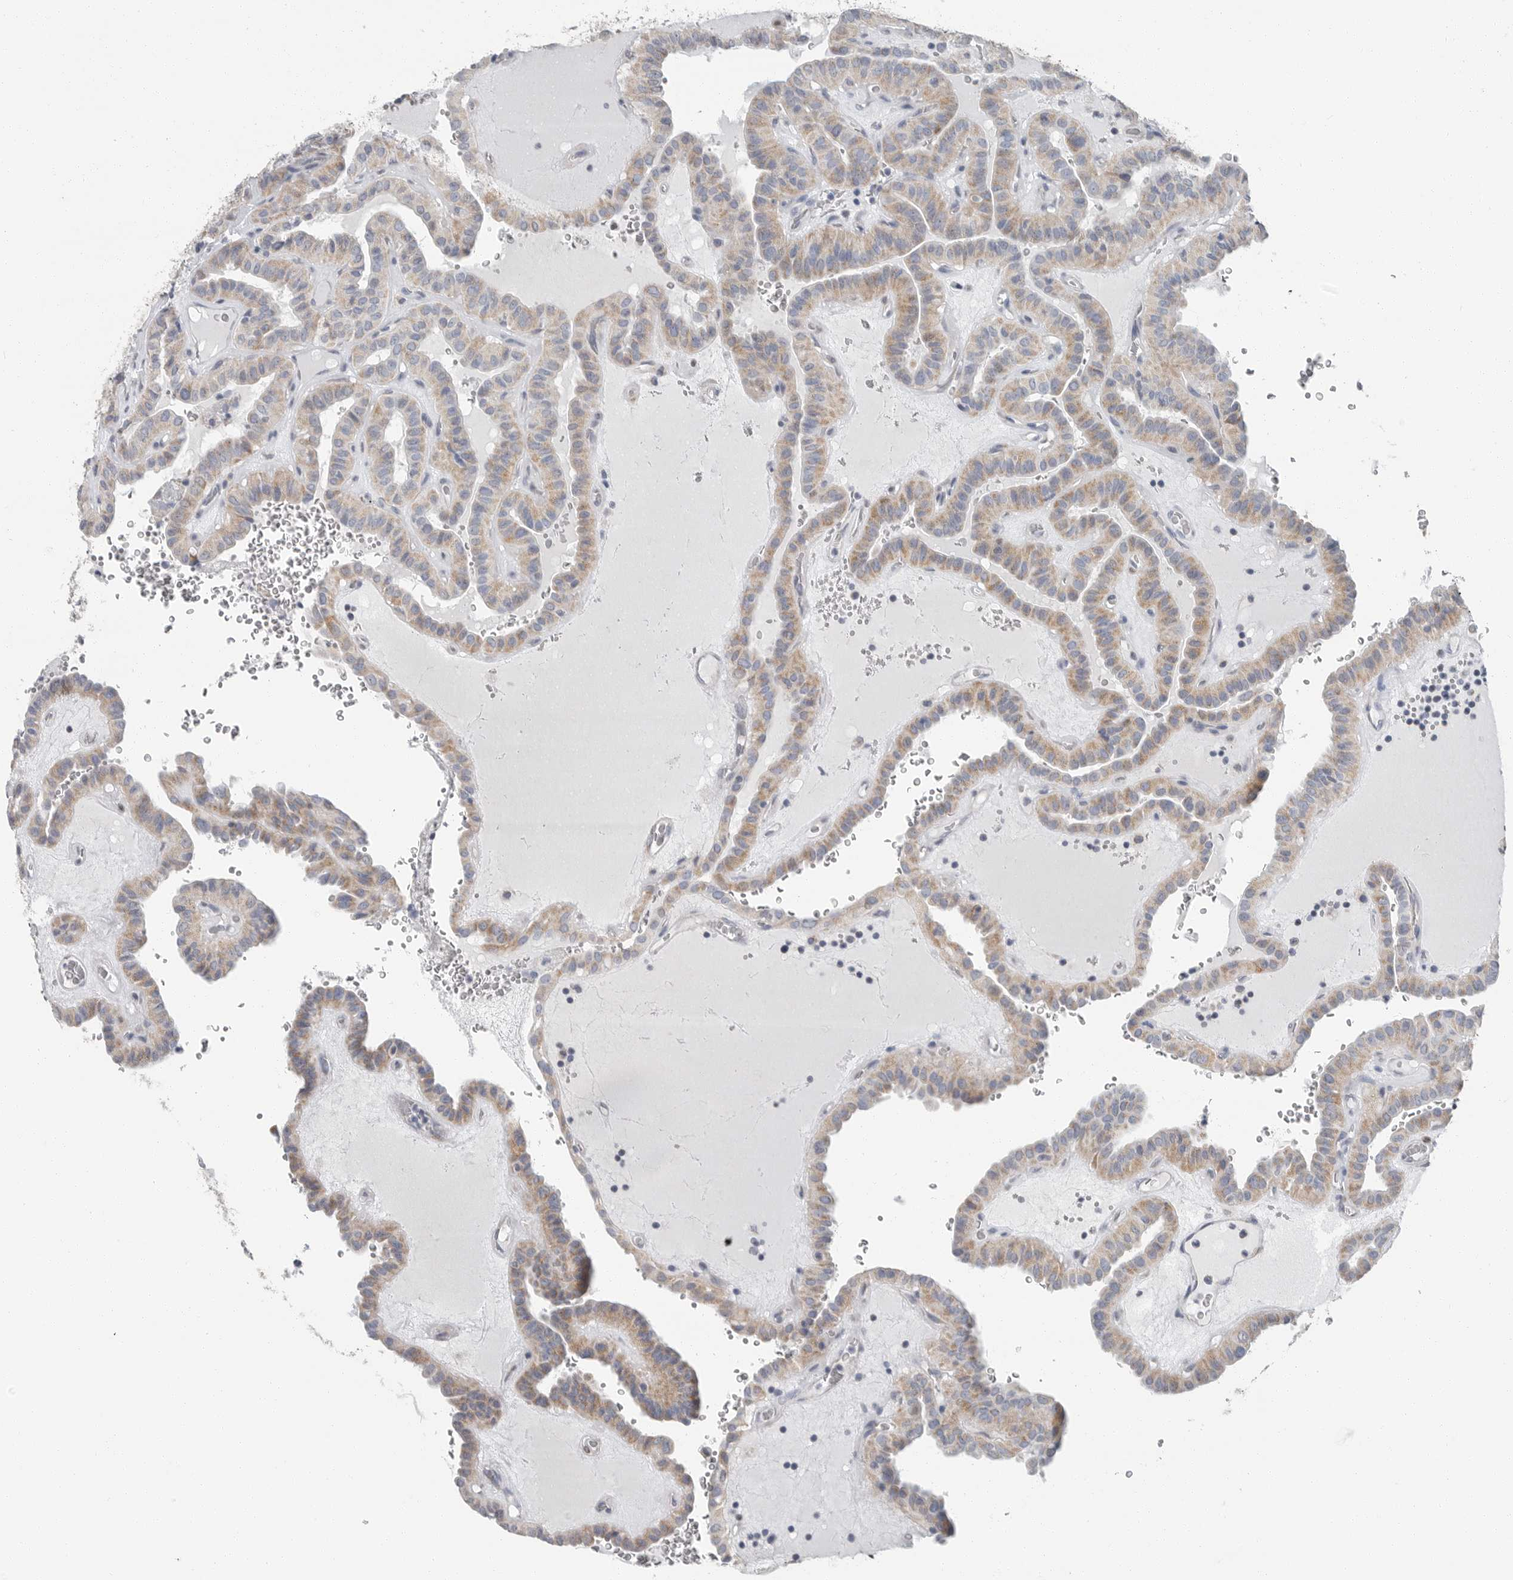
{"staining": {"intensity": "weak", "quantity": ">75%", "location": "cytoplasmic/membranous"}, "tissue": "thyroid cancer", "cell_type": "Tumor cells", "image_type": "cancer", "snomed": [{"axis": "morphology", "description": "Papillary adenocarcinoma, NOS"}, {"axis": "topography", "description": "Thyroid gland"}], "caption": "Papillary adenocarcinoma (thyroid) stained for a protein exhibits weak cytoplasmic/membranous positivity in tumor cells.", "gene": "PLN", "patient": {"sex": "male", "age": 77}}